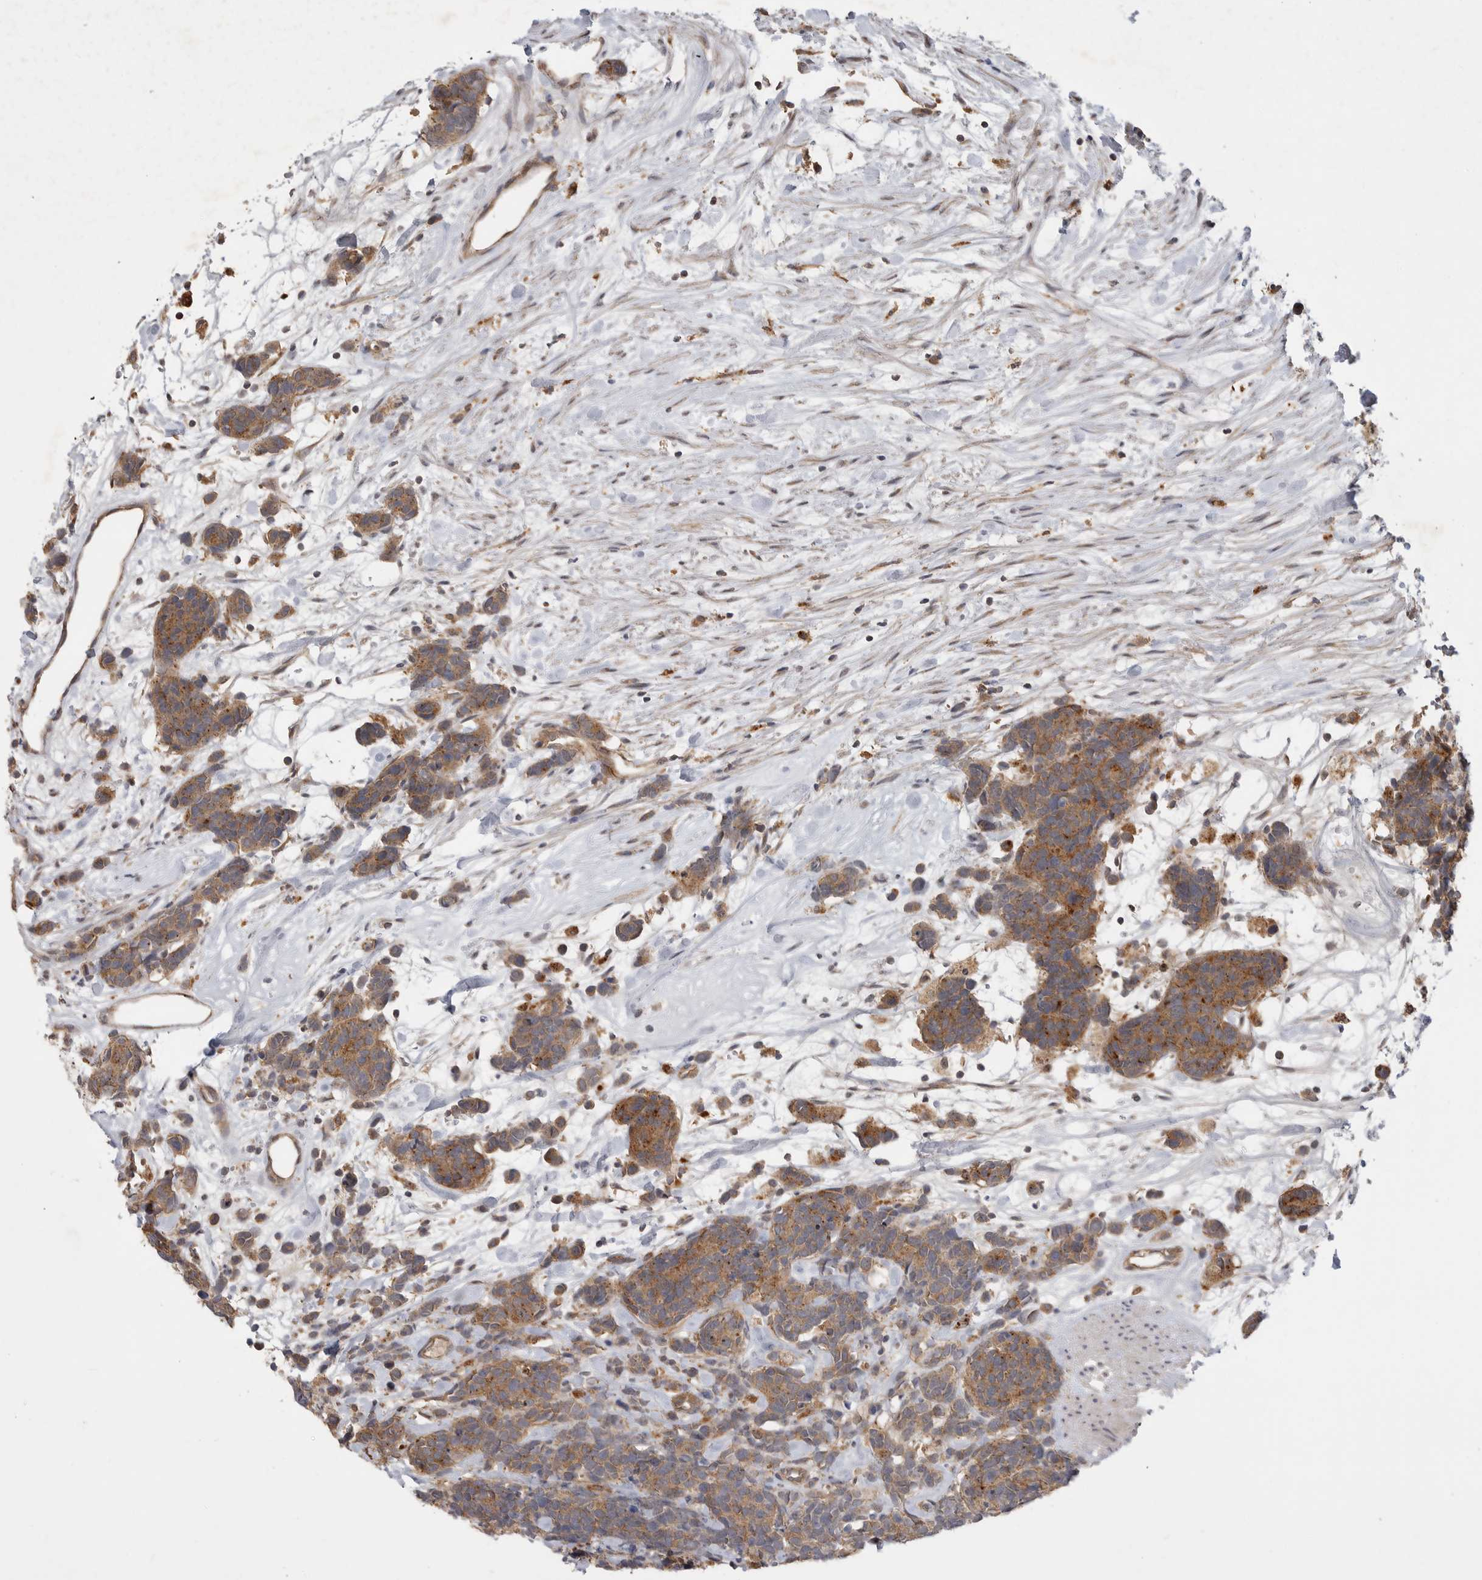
{"staining": {"intensity": "moderate", "quantity": ">75%", "location": "cytoplasmic/membranous"}, "tissue": "carcinoid", "cell_type": "Tumor cells", "image_type": "cancer", "snomed": [{"axis": "morphology", "description": "Carcinoma, NOS"}, {"axis": "morphology", "description": "Carcinoid, malignant, NOS"}, {"axis": "topography", "description": "Urinary bladder"}], "caption": "Immunohistochemistry (IHC) micrograph of malignant carcinoid stained for a protein (brown), which shows medium levels of moderate cytoplasmic/membranous expression in approximately >75% of tumor cells.", "gene": "ZNF232", "patient": {"sex": "male", "age": 57}}